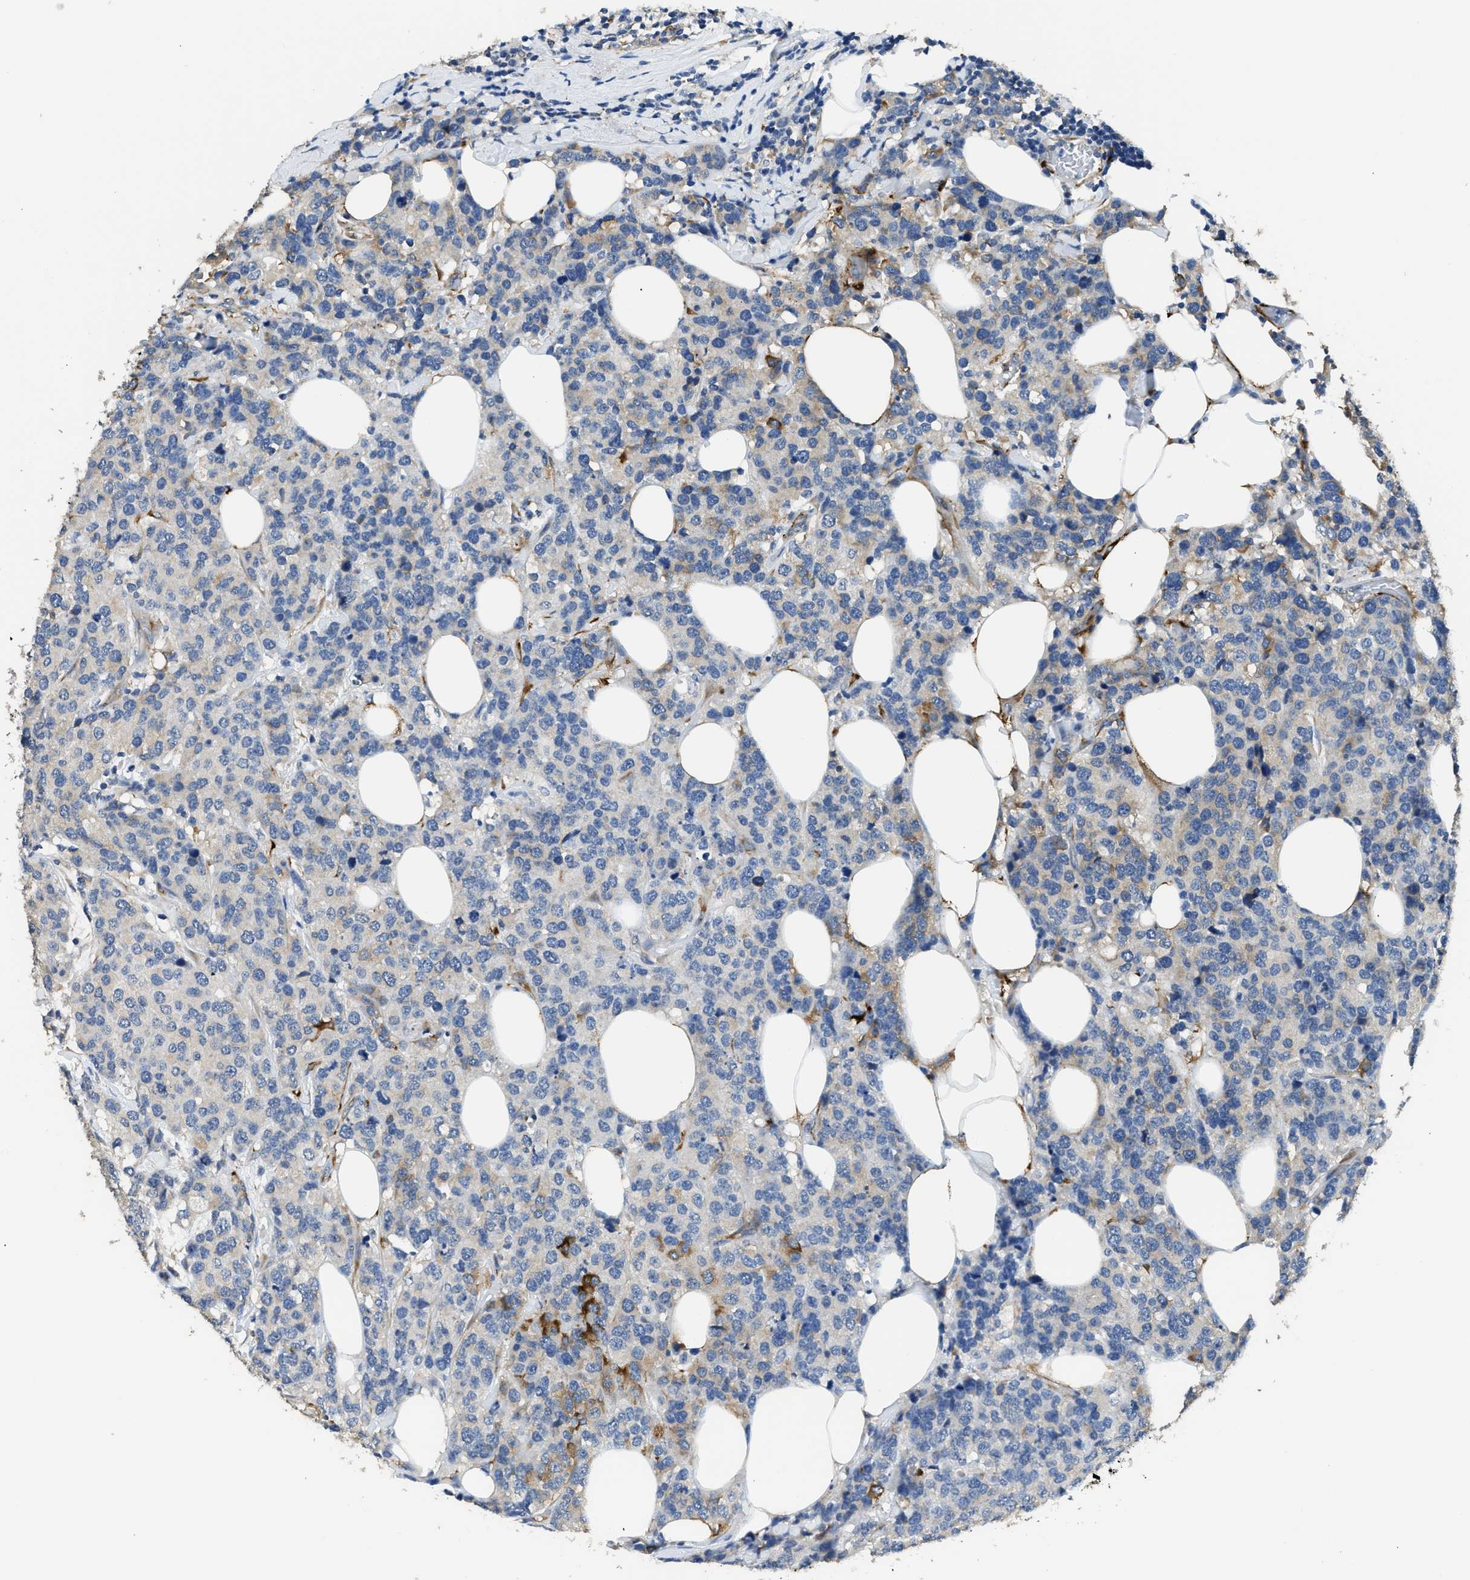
{"staining": {"intensity": "moderate", "quantity": "<25%", "location": "cytoplasmic/membranous"}, "tissue": "breast cancer", "cell_type": "Tumor cells", "image_type": "cancer", "snomed": [{"axis": "morphology", "description": "Lobular carcinoma"}, {"axis": "topography", "description": "Breast"}], "caption": "DAB immunohistochemical staining of breast cancer demonstrates moderate cytoplasmic/membranous protein expression in about <25% of tumor cells.", "gene": "ZSWIM5", "patient": {"sex": "female", "age": 59}}